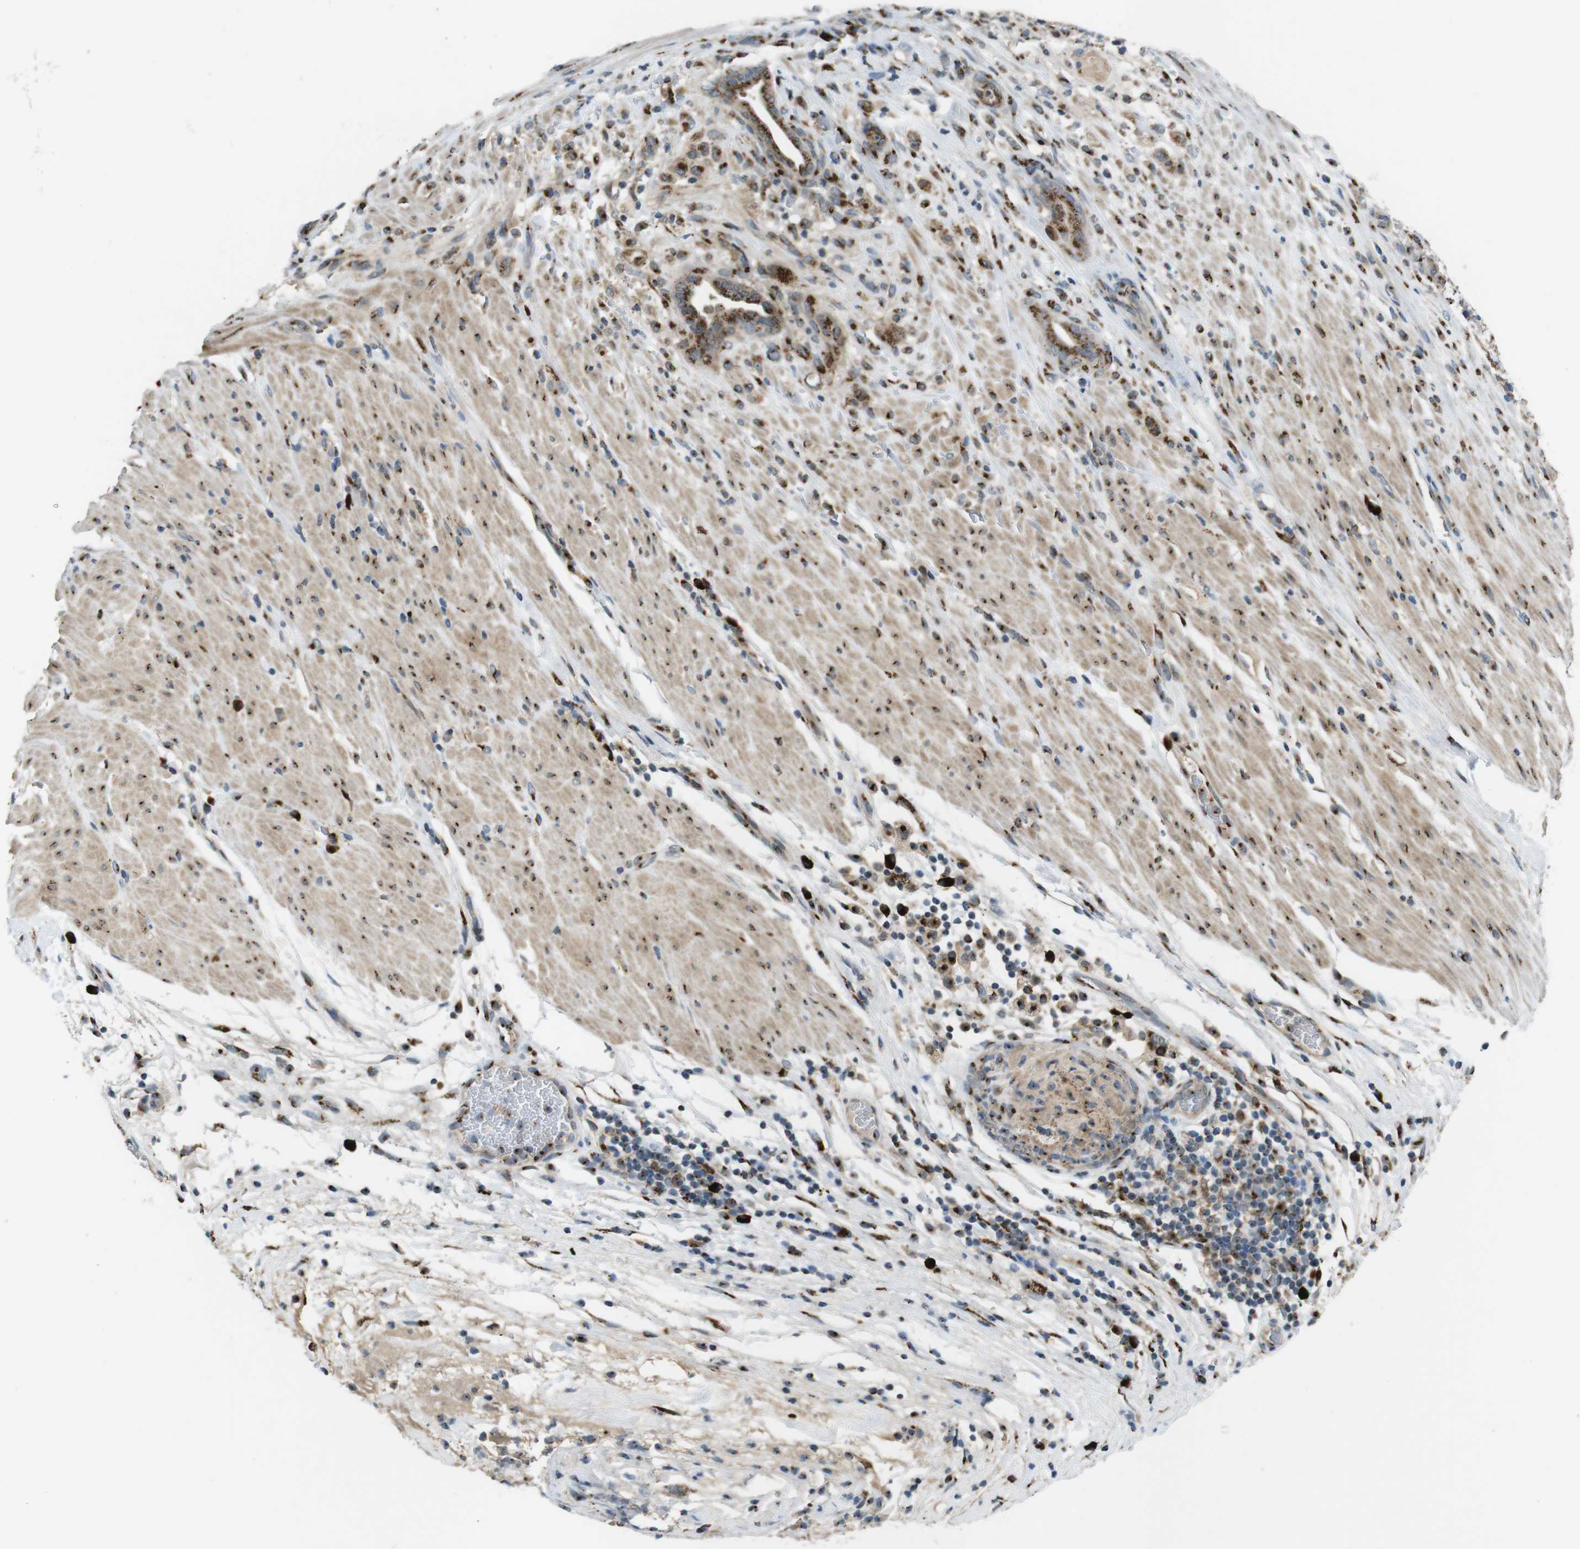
{"staining": {"intensity": "moderate", "quantity": ">75%", "location": "cytoplasmic/membranous"}, "tissue": "pancreatic cancer", "cell_type": "Tumor cells", "image_type": "cancer", "snomed": [{"axis": "morphology", "description": "Adenocarcinoma, NOS"}, {"axis": "topography", "description": "Pancreas"}], "caption": "Immunohistochemical staining of pancreatic cancer displays medium levels of moderate cytoplasmic/membranous protein expression in about >75% of tumor cells.", "gene": "ZFPL1", "patient": {"sex": "male", "age": 63}}